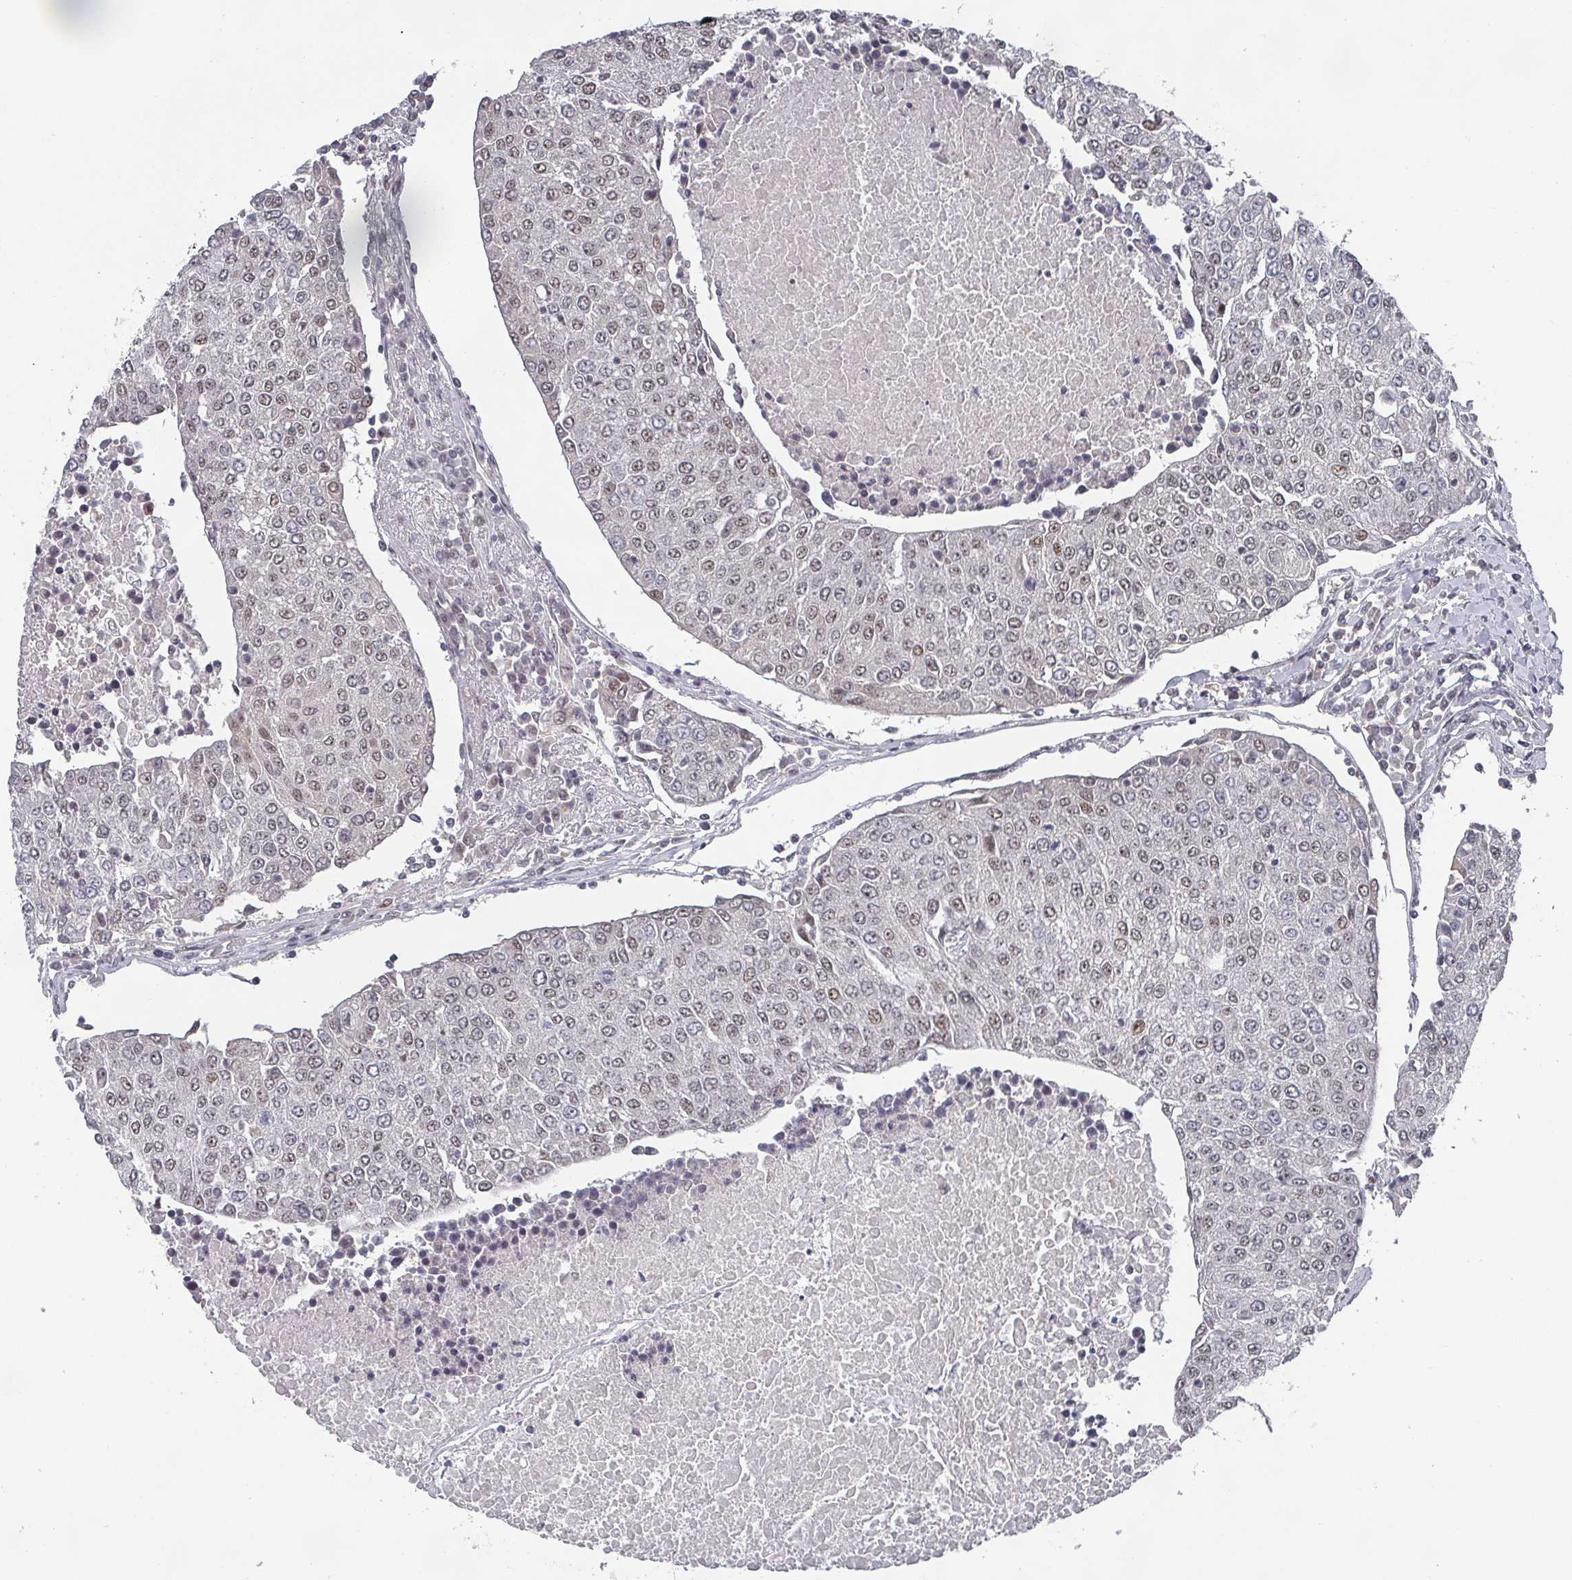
{"staining": {"intensity": "weak", "quantity": "25%-75%", "location": "nuclear"}, "tissue": "urothelial cancer", "cell_type": "Tumor cells", "image_type": "cancer", "snomed": [{"axis": "morphology", "description": "Urothelial carcinoma, High grade"}, {"axis": "topography", "description": "Urinary bladder"}], "caption": "Immunohistochemistry histopathology image of neoplastic tissue: urothelial carcinoma (high-grade) stained using IHC demonstrates low levels of weak protein expression localized specifically in the nuclear of tumor cells, appearing as a nuclear brown color.", "gene": "KIF1C", "patient": {"sex": "female", "age": 85}}